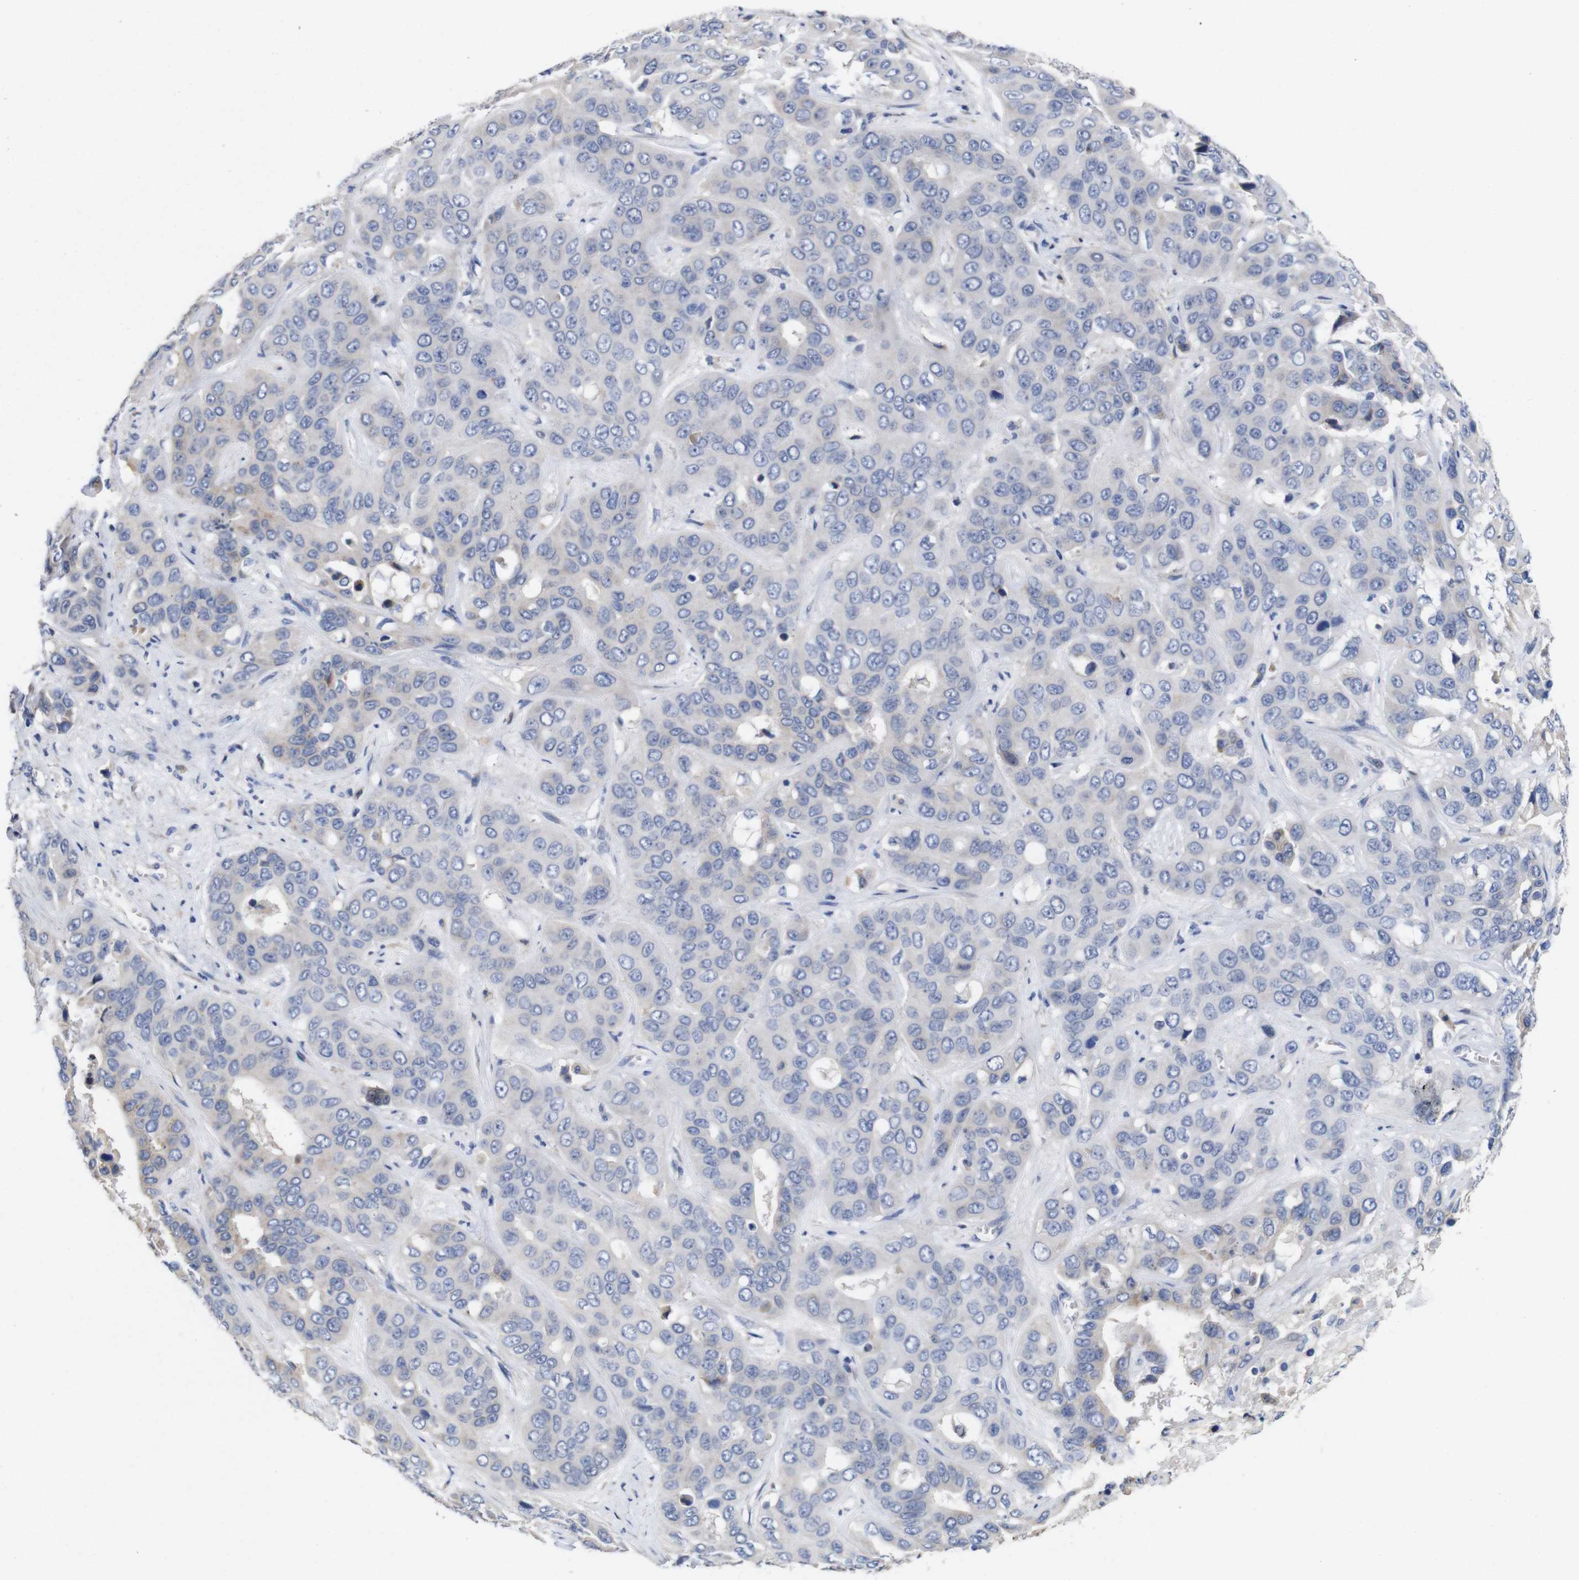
{"staining": {"intensity": "negative", "quantity": "none", "location": "none"}, "tissue": "liver cancer", "cell_type": "Tumor cells", "image_type": "cancer", "snomed": [{"axis": "morphology", "description": "Cholangiocarcinoma"}, {"axis": "topography", "description": "Liver"}], "caption": "DAB (3,3'-diaminobenzidine) immunohistochemical staining of liver cancer (cholangiocarcinoma) displays no significant expression in tumor cells. (Stains: DAB immunohistochemistry (IHC) with hematoxylin counter stain, Microscopy: brightfield microscopy at high magnification).", "gene": "TCEAL9", "patient": {"sex": "female", "age": 52}}